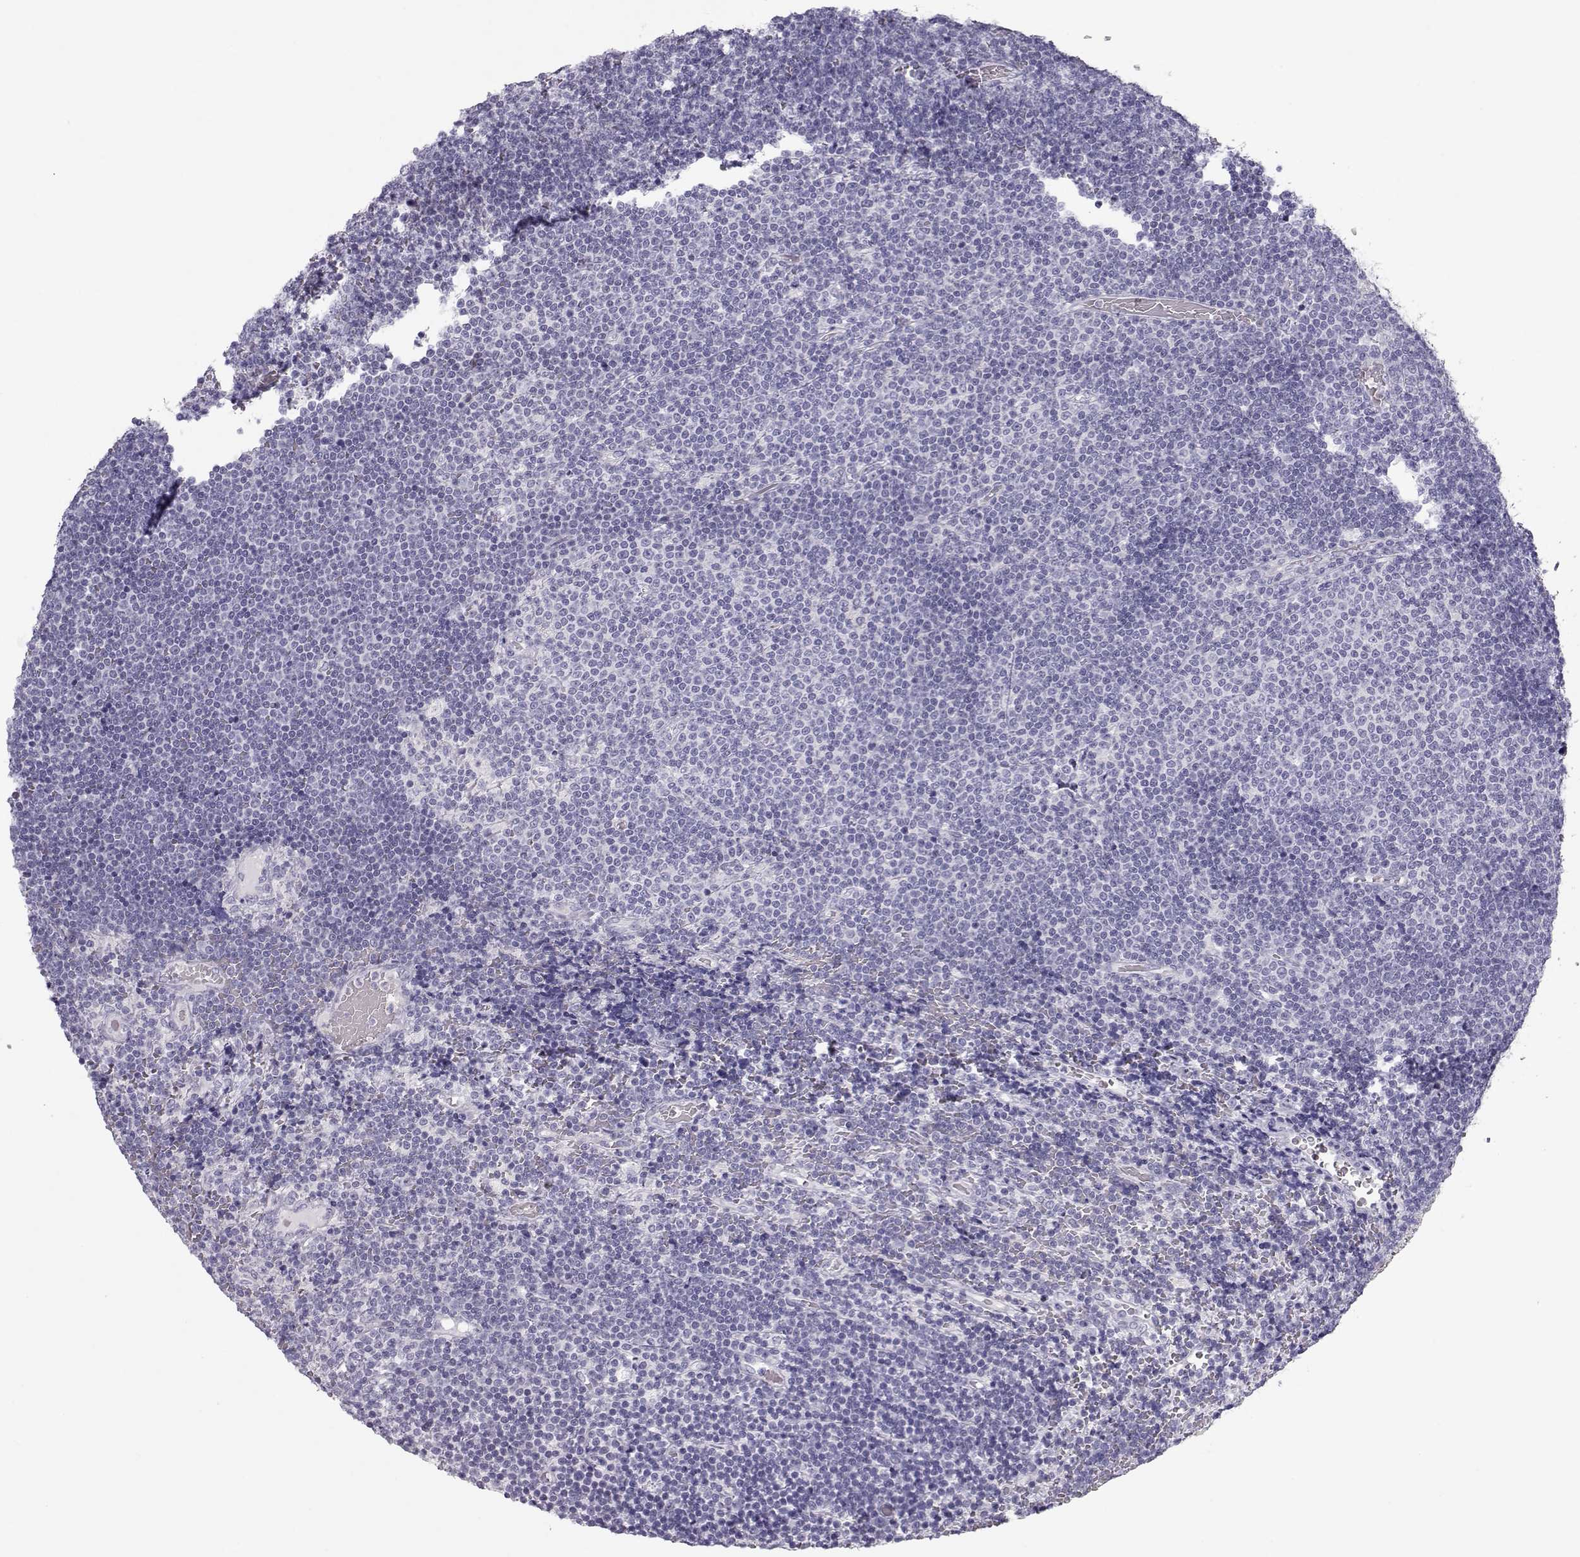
{"staining": {"intensity": "negative", "quantity": "none", "location": "none"}, "tissue": "lymphoma", "cell_type": "Tumor cells", "image_type": "cancer", "snomed": [{"axis": "morphology", "description": "Malignant lymphoma, non-Hodgkin's type, Low grade"}, {"axis": "topography", "description": "Brain"}], "caption": "A photomicrograph of malignant lymphoma, non-Hodgkin's type (low-grade) stained for a protein demonstrates no brown staining in tumor cells.", "gene": "SLITRK3", "patient": {"sex": "female", "age": 66}}